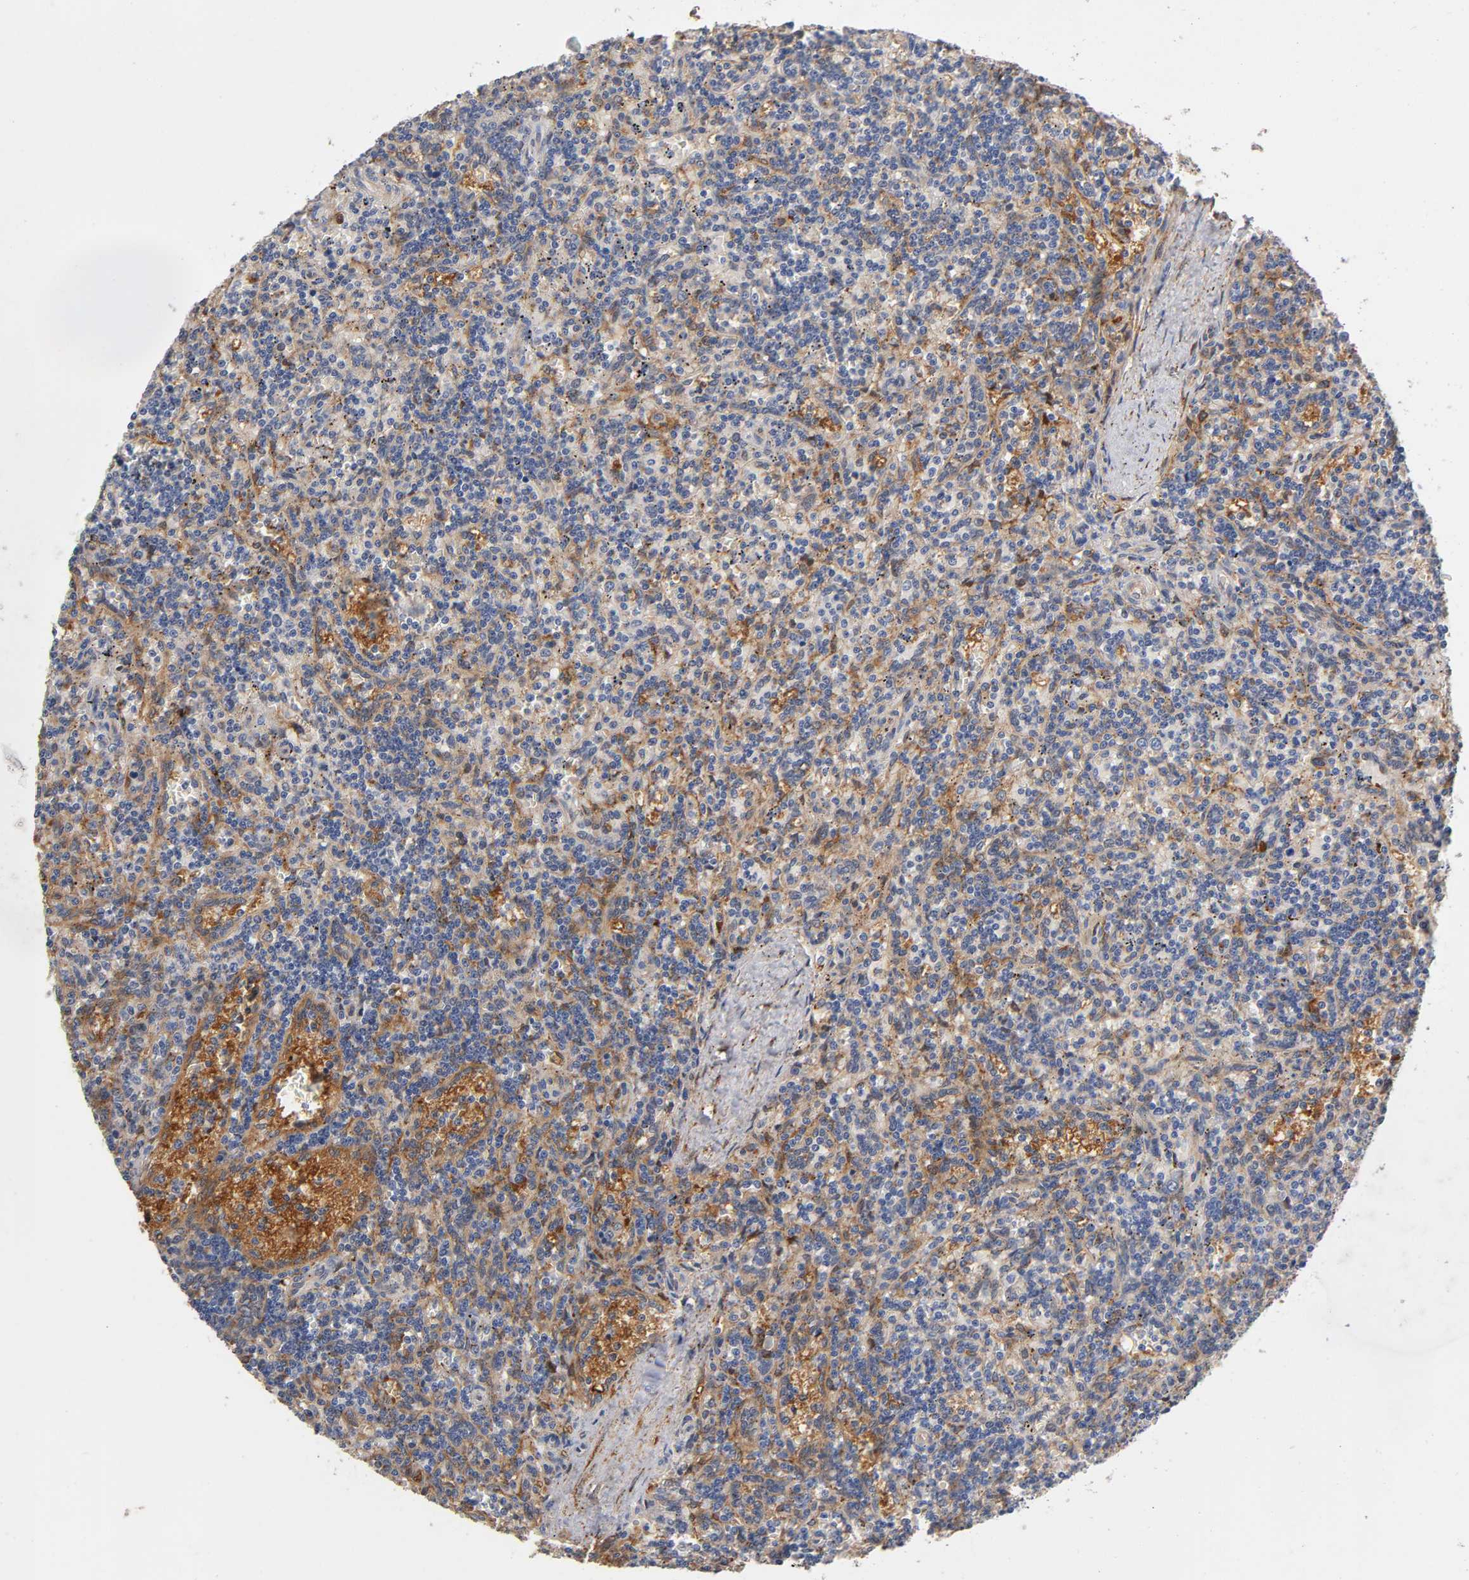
{"staining": {"intensity": "moderate", "quantity": "<25%", "location": "cytoplasmic/membranous"}, "tissue": "lymphoma", "cell_type": "Tumor cells", "image_type": "cancer", "snomed": [{"axis": "morphology", "description": "Malignant lymphoma, non-Hodgkin's type, Low grade"}, {"axis": "topography", "description": "Spleen"}], "caption": "A brown stain labels moderate cytoplasmic/membranous positivity of a protein in low-grade malignant lymphoma, non-Hodgkin's type tumor cells. Using DAB (brown) and hematoxylin (blue) stains, captured at high magnification using brightfield microscopy.", "gene": "ISG15", "patient": {"sex": "male", "age": 73}}